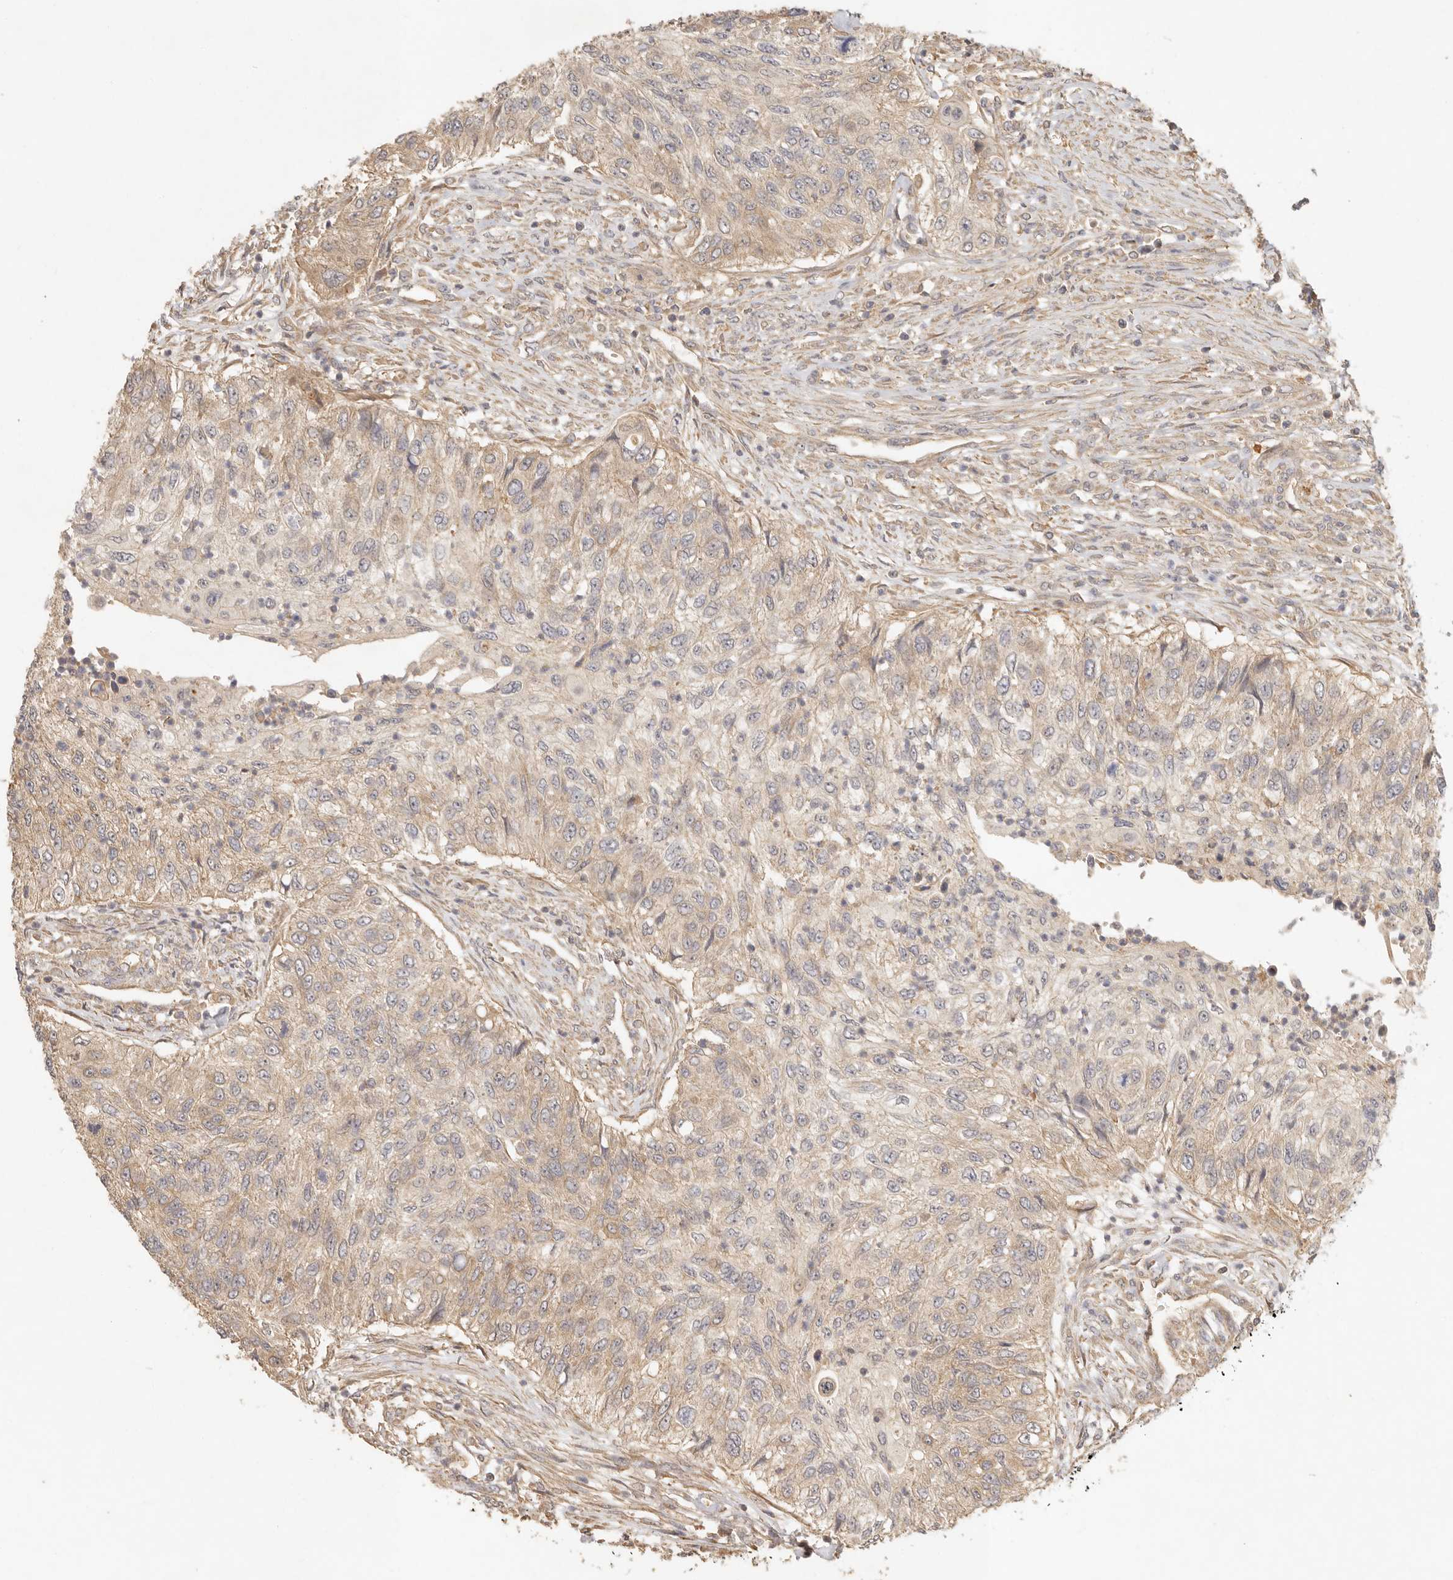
{"staining": {"intensity": "weak", "quantity": ">75%", "location": "cytoplasmic/membranous"}, "tissue": "urothelial cancer", "cell_type": "Tumor cells", "image_type": "cancer", "snomed": [{"axis": "morphology", "description": "Urothelial carcinoma, High grade"}, {"axis": "topography", "description": "Urinary bladder"}], "caption": "This histopathology image exhibits IHC staining of urothelial carcinoma (high-grade), with low weak cytoplasmic/membranous staining in approximately >75% of tumor cells.", "gene": "VIPR1", "patient": {"sex": "female", "age": 60}}